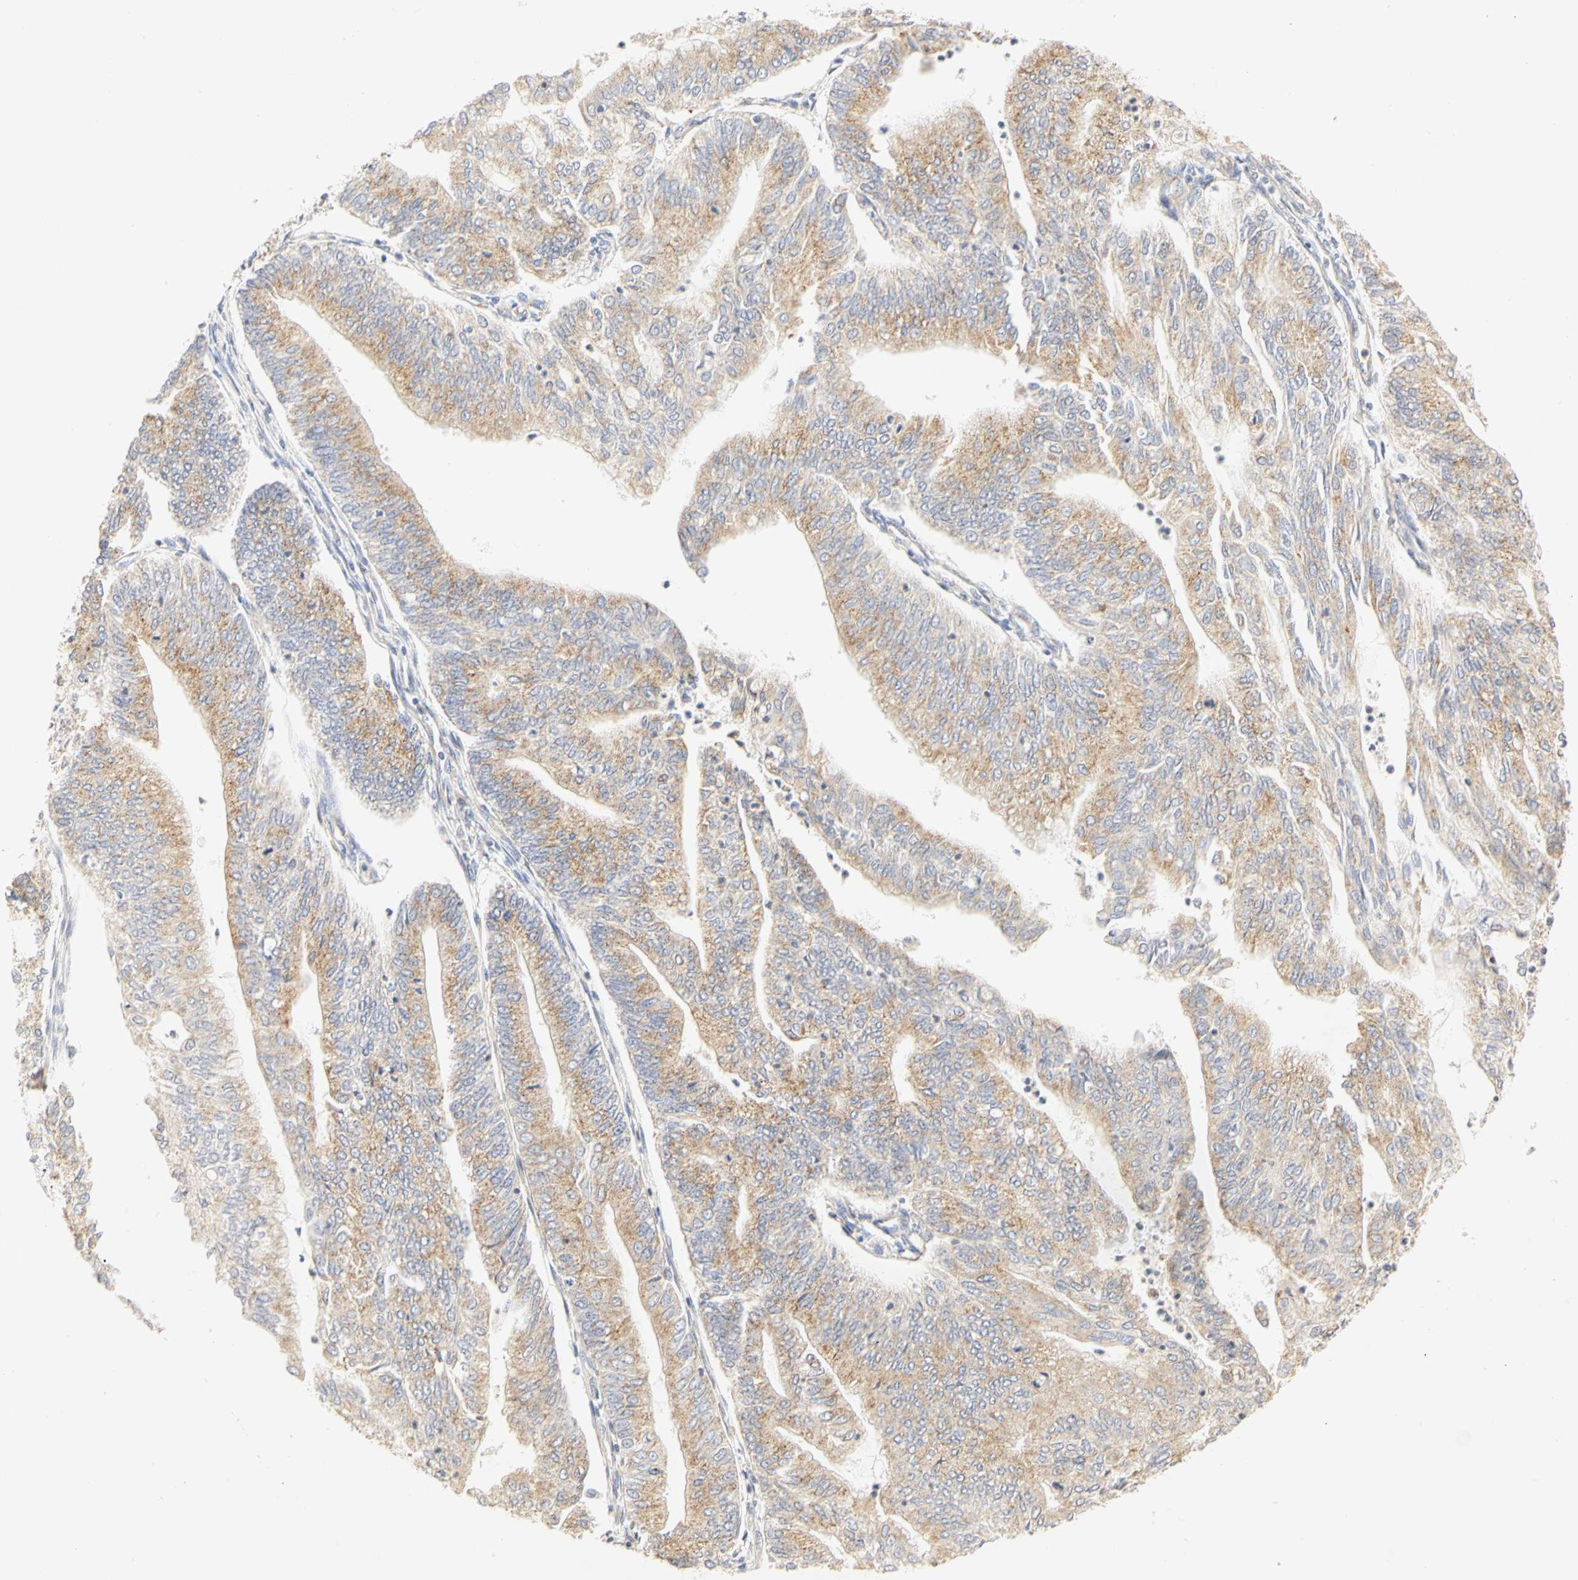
{"staining": {"intensity": "weak", "quantity": ">75%", "location": "cytoplasmic/membranous"}, "tissue": "endometrial cancer", "cell_type": "Tumor cells", "image_type": "cancer", "snomed": [{"axis": "morphology", "description": "Adenocarcinoma, NOS"}, {"axis": "topography", "description": "Endometrium"}], "caption": "This photomicrograph shows adenocarcinoma (endometrial) stained with immunohistochemistry (IHC) to label a protein in brown. The cytoplasmic/membranous of tumor cells show weak positivity for the protein. Nuclei are counter-stained blue.", "gene": "GNRH2", "patient": {"sex": "female", "age": 59}}